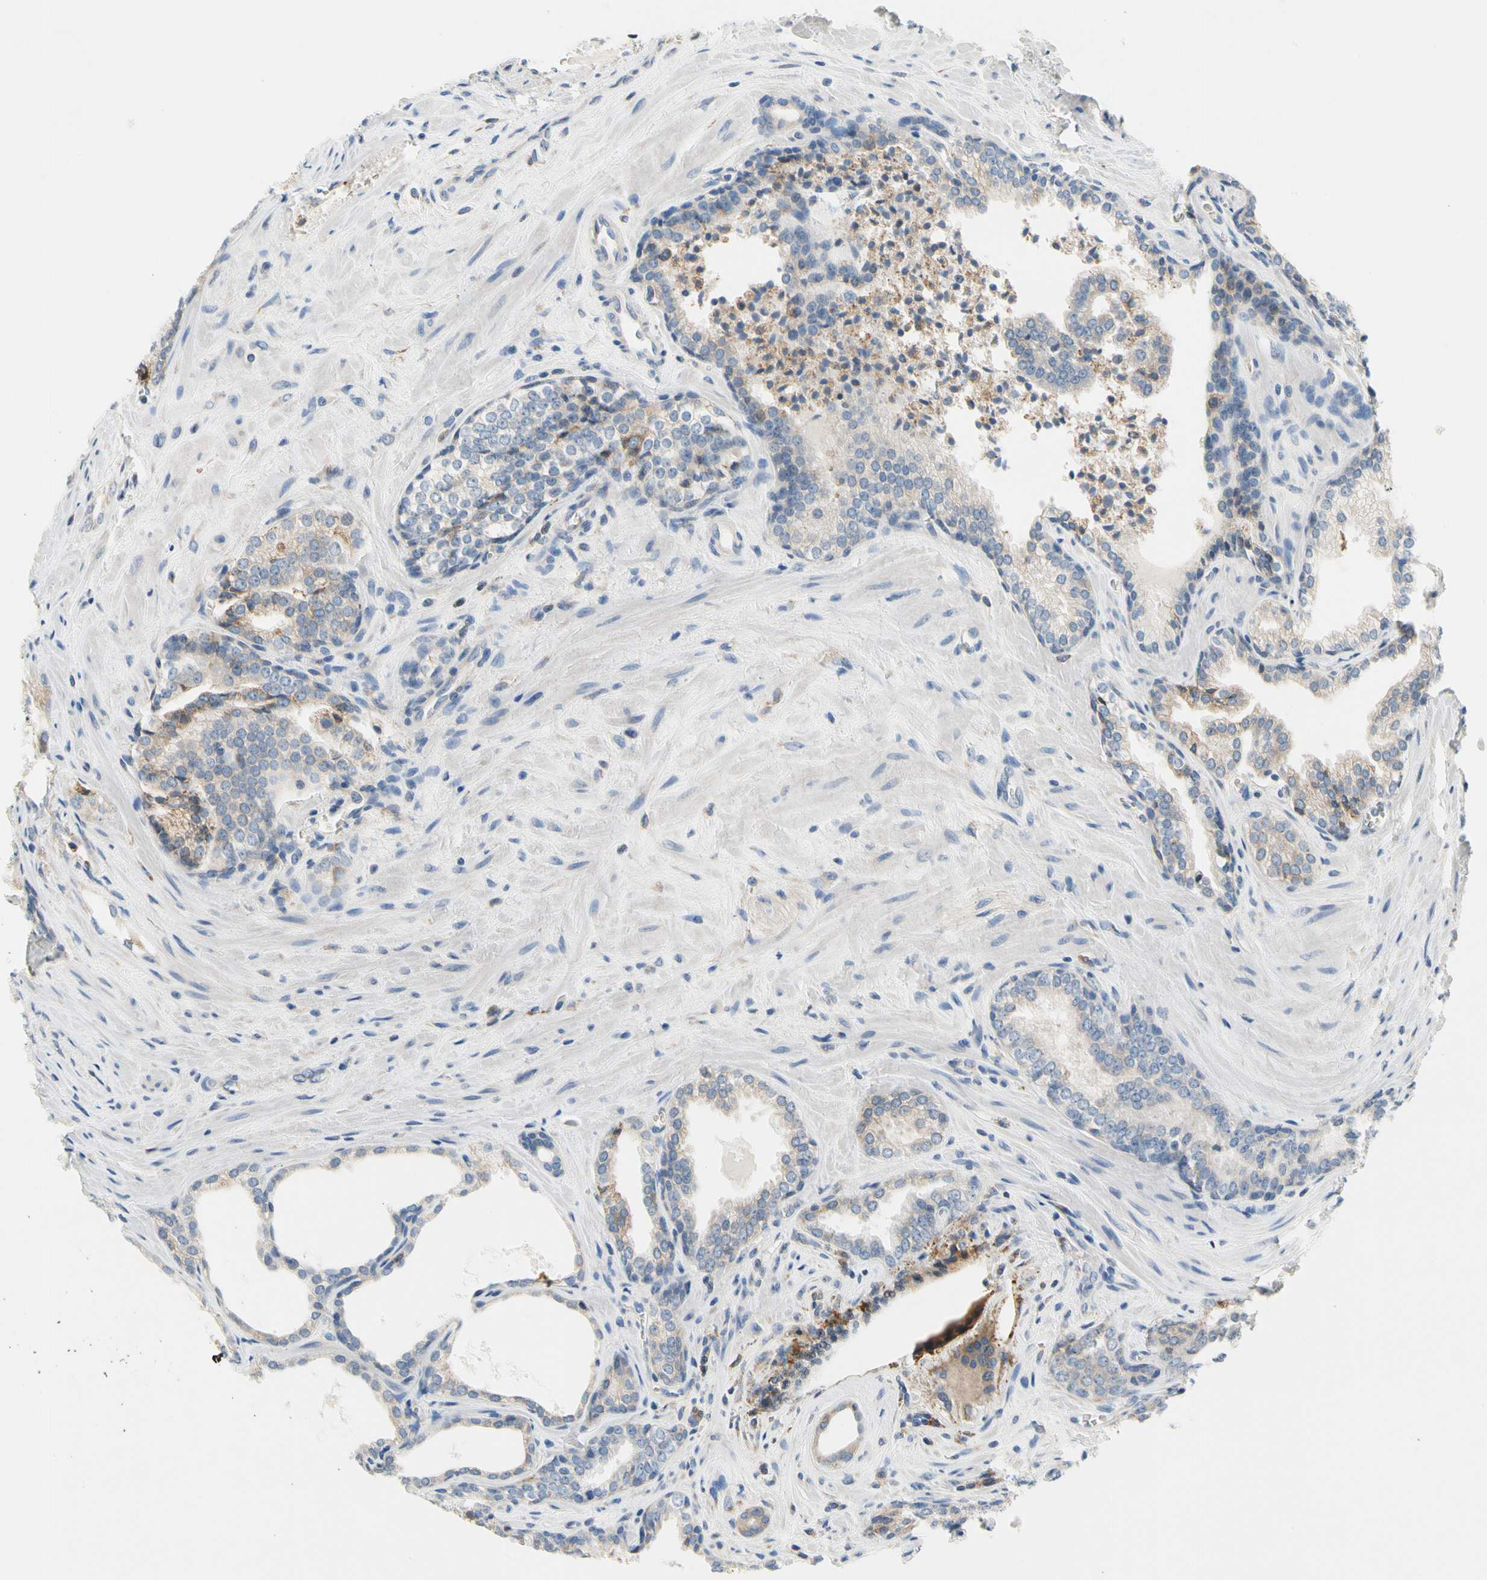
{"staining": {"intensity": "weak", "quantity": "<25%", "location": "cytoplasmic/membranous"}, "tissue": "prostate cancer", "cell_type": "Tumor cells", "image_type": "cancer", "snomed": [{"axis": "morphology", "description": "Adenocarcinoma, Low grade"}, {"axis": "topography", "description": "Prostate"}], "caption": "This is an IHC image of human adenocarcinoma (low-grade) (prostate). There is no expression in tumor cells.", "gene": "STXBP1", "patient": {"sex": "male", "age": 60}}